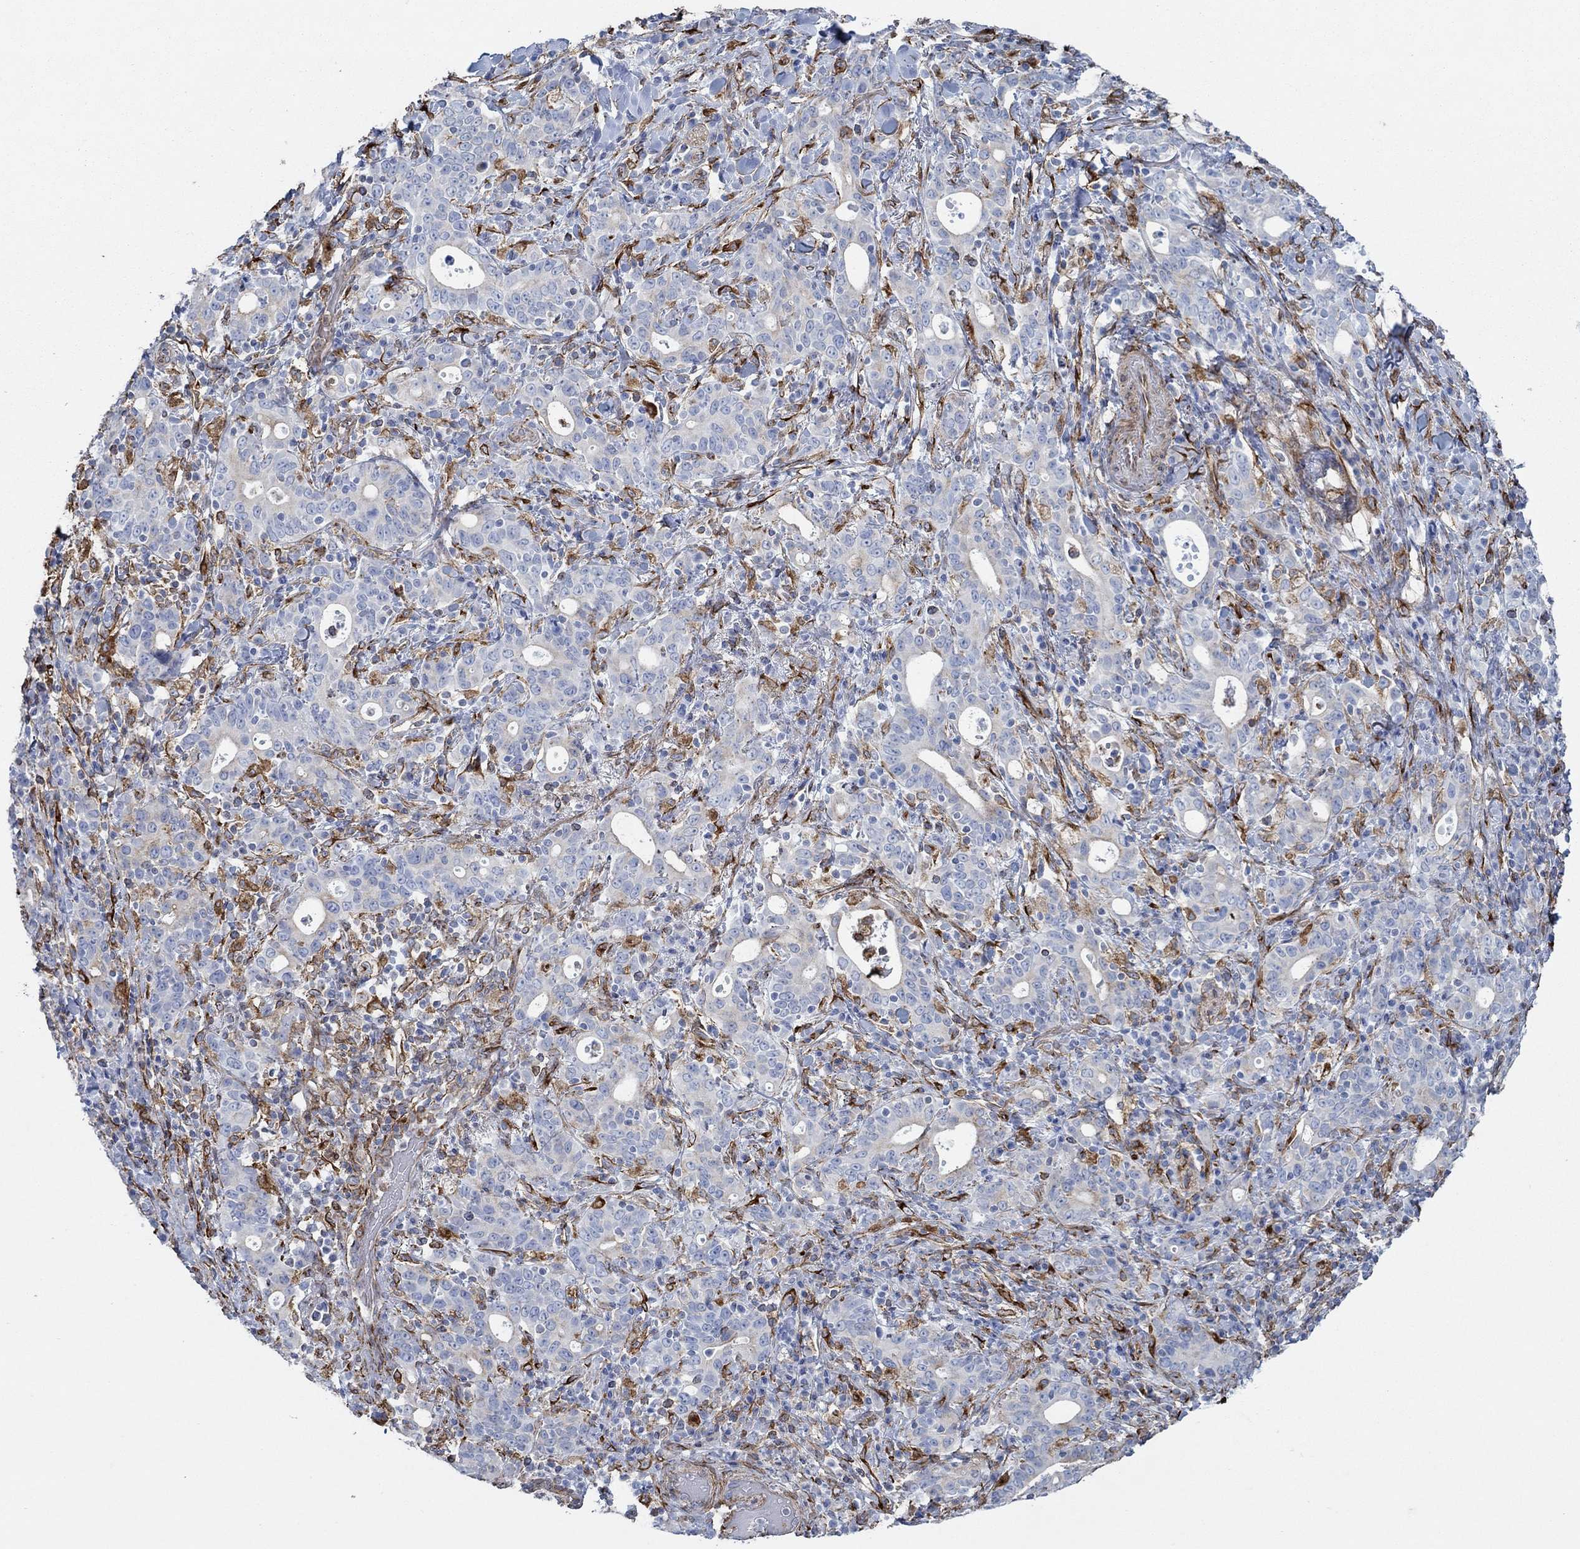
{"staining": {"intensity": "negative", "quantity": "none", "location": "none"}, "tissue": "stomach cancer", "cell_type": "Tumor cells", "image_type": "cancer", "snomed": [{"axis": "morphology", "description": "Adenocarcinoma, NOS"}, {"axis": "topography", "description": "Stomach"}], "caption": "Protein analysis of adenocarcinoma (stomach) shows no significant positivity in tumor cells. (Stains: DAB immunohistochemistry with hematoxylin counter stain, Microscopy: brightfield microscopy at high magnification).", "gene": "STC2", "patient": {"sex": "male", "age": 79}}